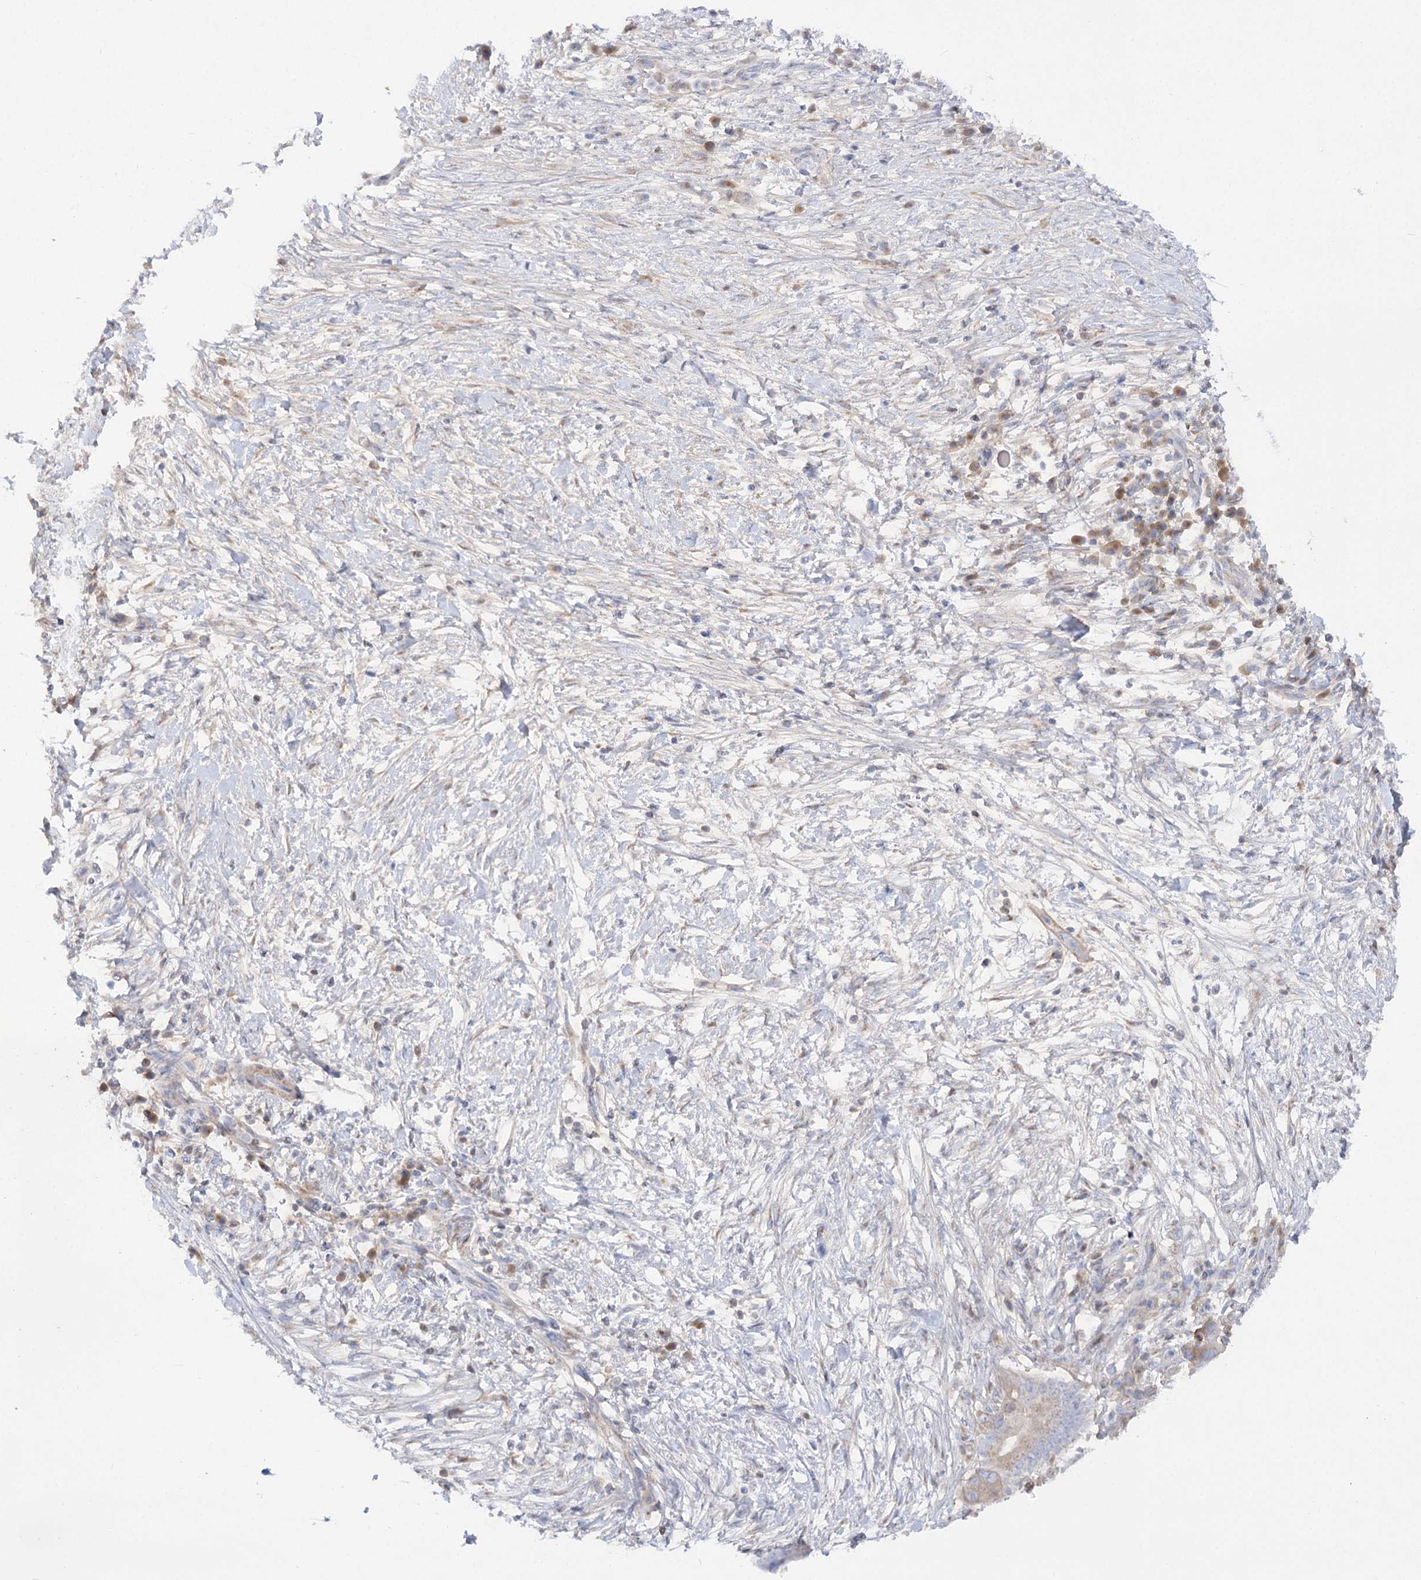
{"staining": {"intensity": "negative", "quantity": "none", "location": "none"}, "tissue": "pancreatic cancer", "cell_type": "Tumor cells", "image_type": "cancer", "snomed": [{"axis": "morphology", "description": "Adenocarcinoma, NOS"}, {"axis": "topography", "description": "Pancreas"}], "caption": "Tumor cells are negative for protein expression in human pancreatic cancer.", "gene": "GBF1", "patient": {"sex": "male", "age": 68}}